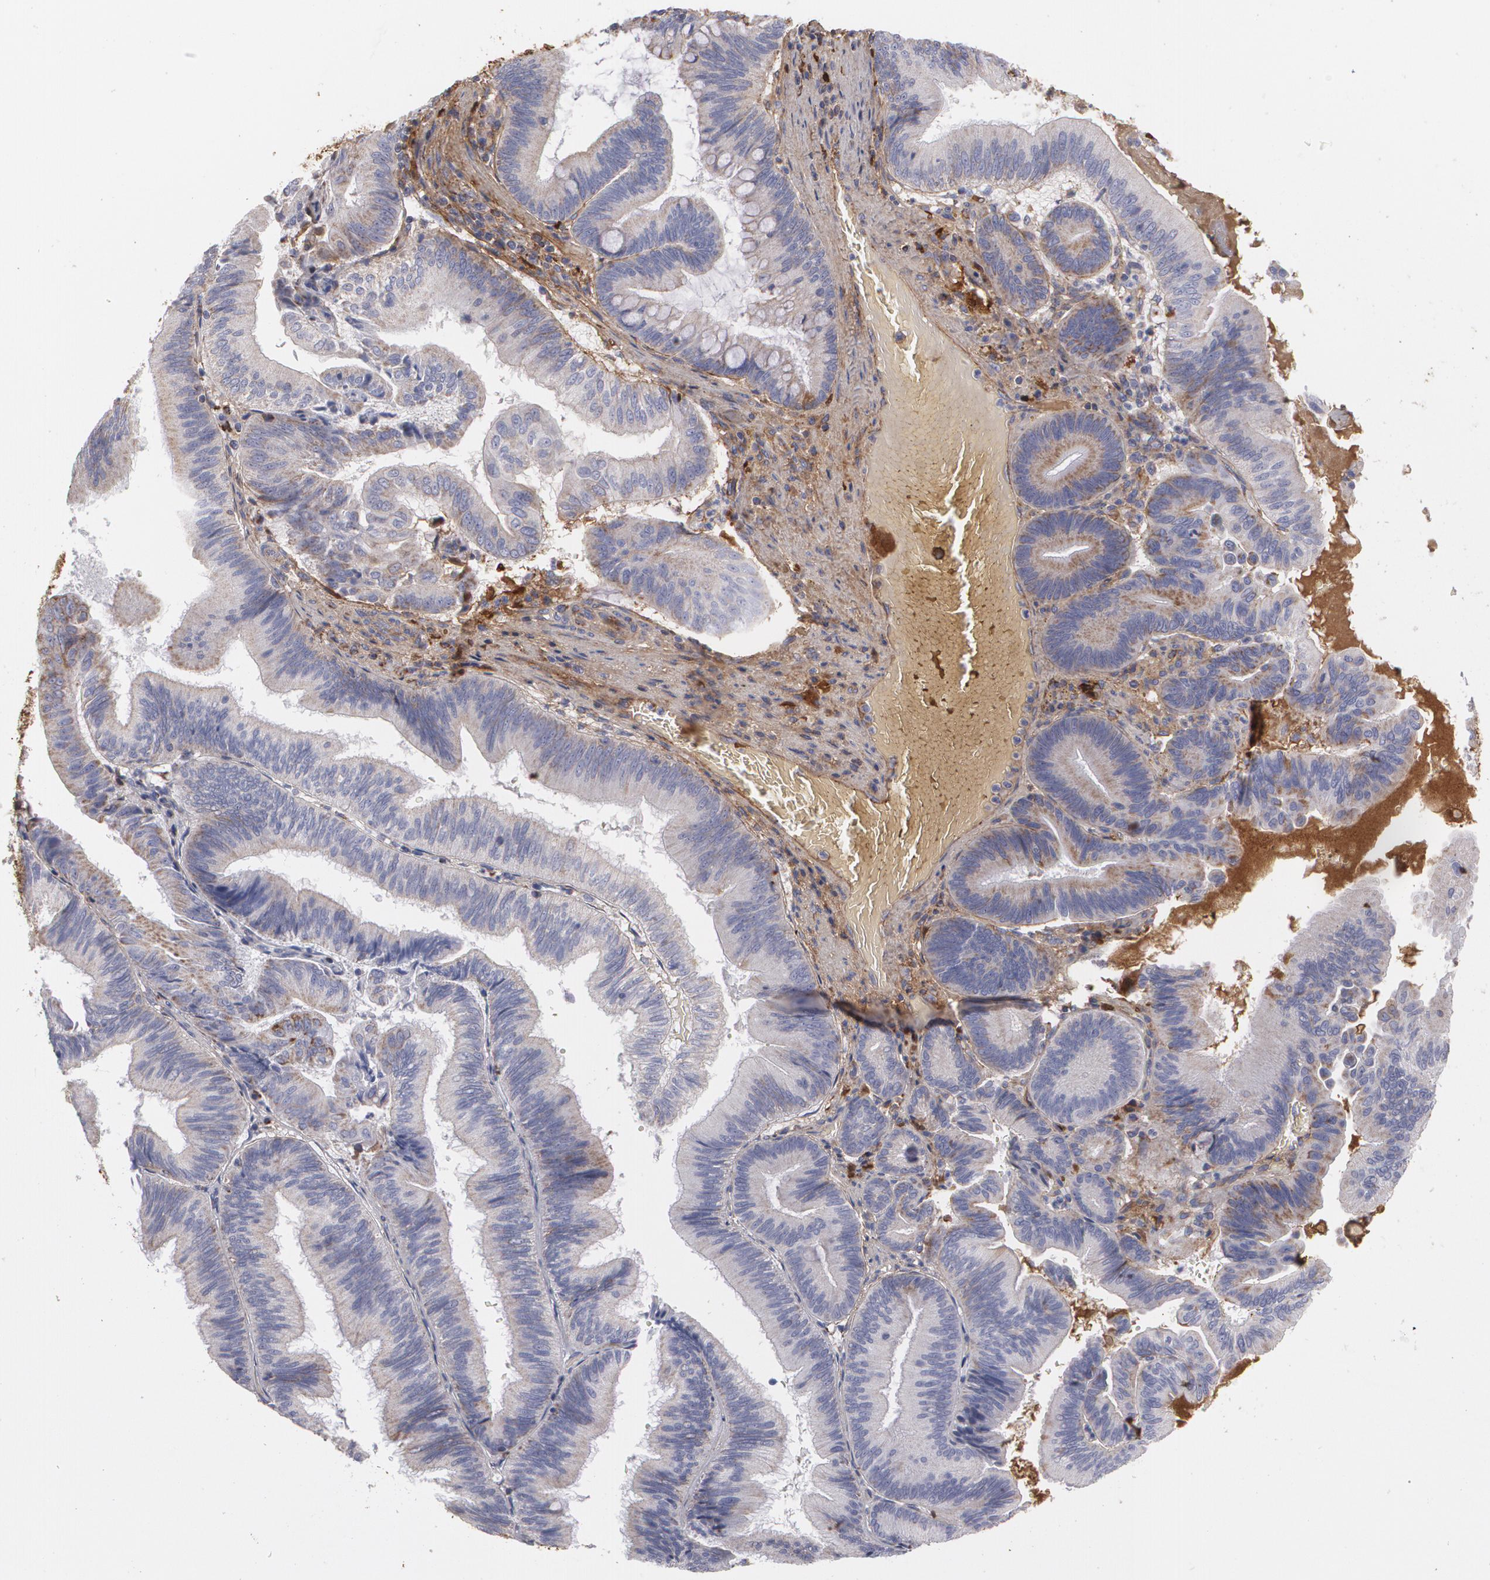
{"staining": {"intensity": "weak", "quantity": "25%-75%", "location": "cytoplasmic/membranous"}, "tissue": "pancreatic cancer", "cell_type": "Tumor cells", "image_type": "cancer", "snomed": [{"axis": "morphology", "description": "Adenocarcinoma, NOS"}, {"axis": "topography", "description": "Pancreas"}], "caption": "This histopathology image displays pancreatic adenocarcinoma stained with IHC to label a protein in brown. The cytoplasmic/membranous of tumor cells show weak positivity for the protein. Nuclei are counter-stained blue.", "gene": "FBLN1", "patient": {"sex": "male", "age": 82}}